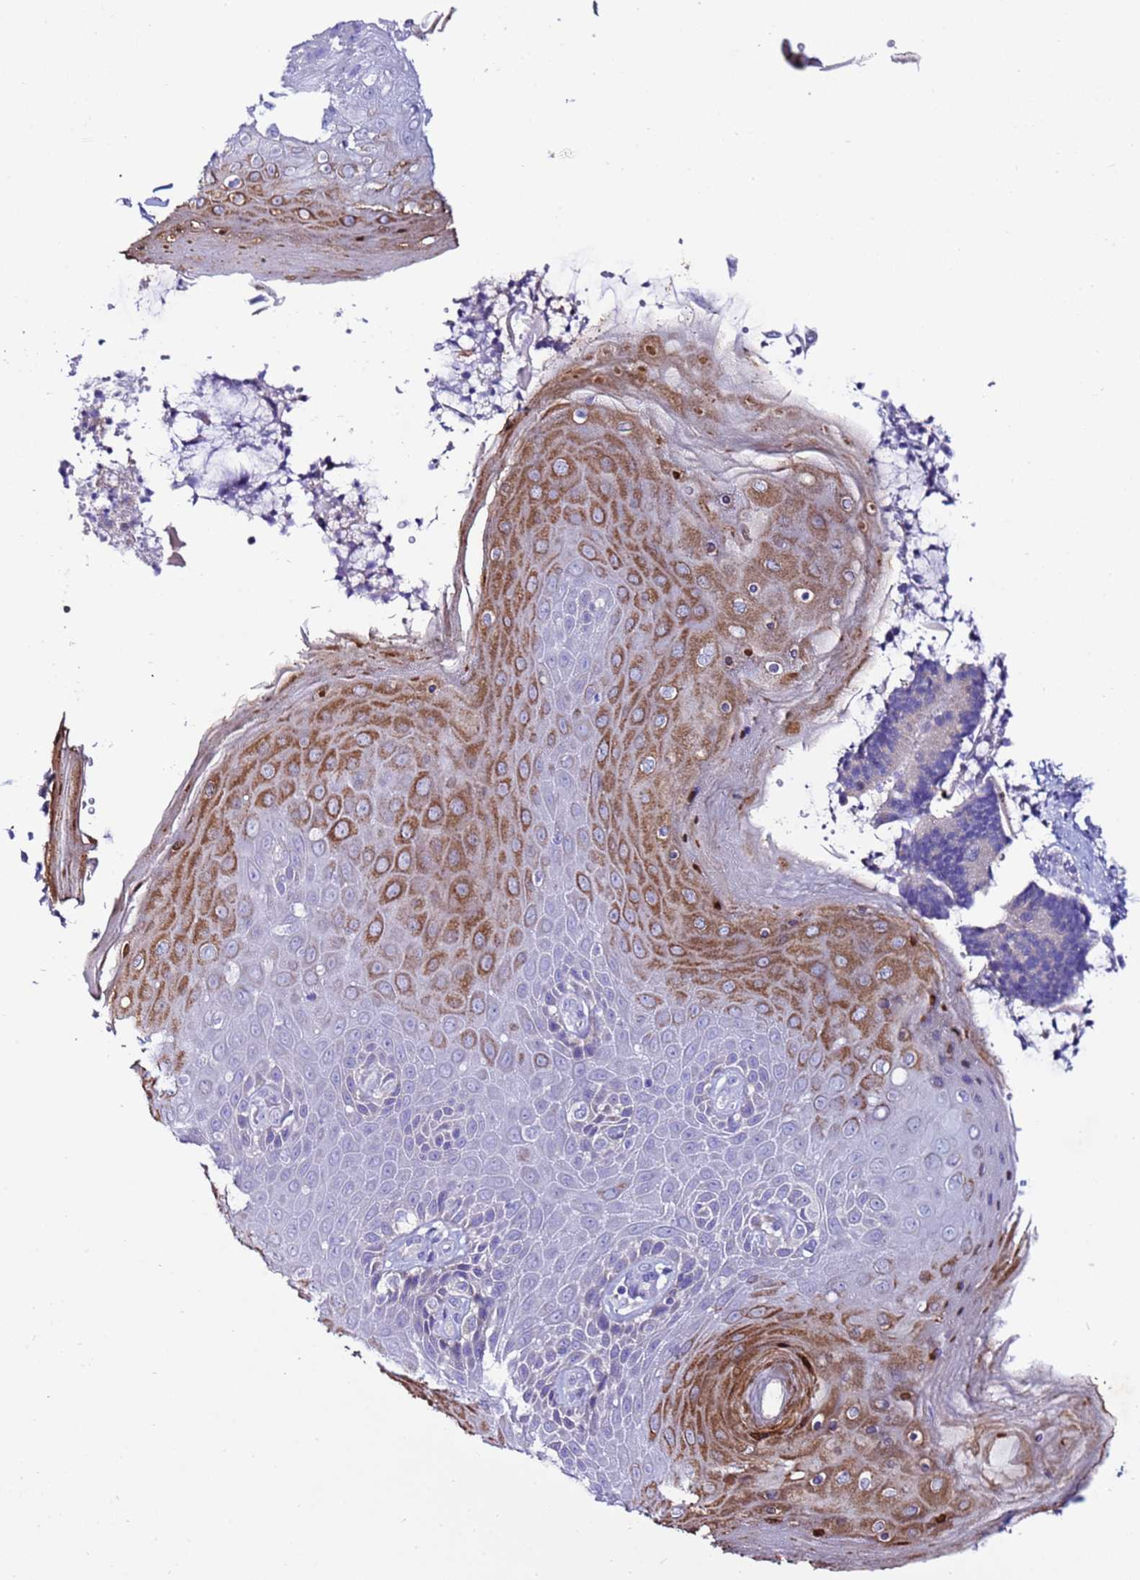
{"staining": {"intensity": "moderate", "quantity": "<25%", "location": "cytoplasmic/membranous"}, "tissue": "skin", "cell_type": "Epidermal cells", "image_type": "normal", "snomed": [{"axis": "morphology", "description": "Normal tissue, NOS"}, {"axis": "topography", "description": "Anal"}], "caption": "Brown immunohistochemical staining in benign skin exhibits moderate cytoplasmic/membranous expression in approximately <25% of epidermal cells. The staining is performed using DAB (3,3'-diaminobenzidine) brown chromogen to label protein expression. The nuclei are counter-stained blue using hematoxylin.", "gene": "MYBPC3", "patient": {"sex": "female", "age": 89}}